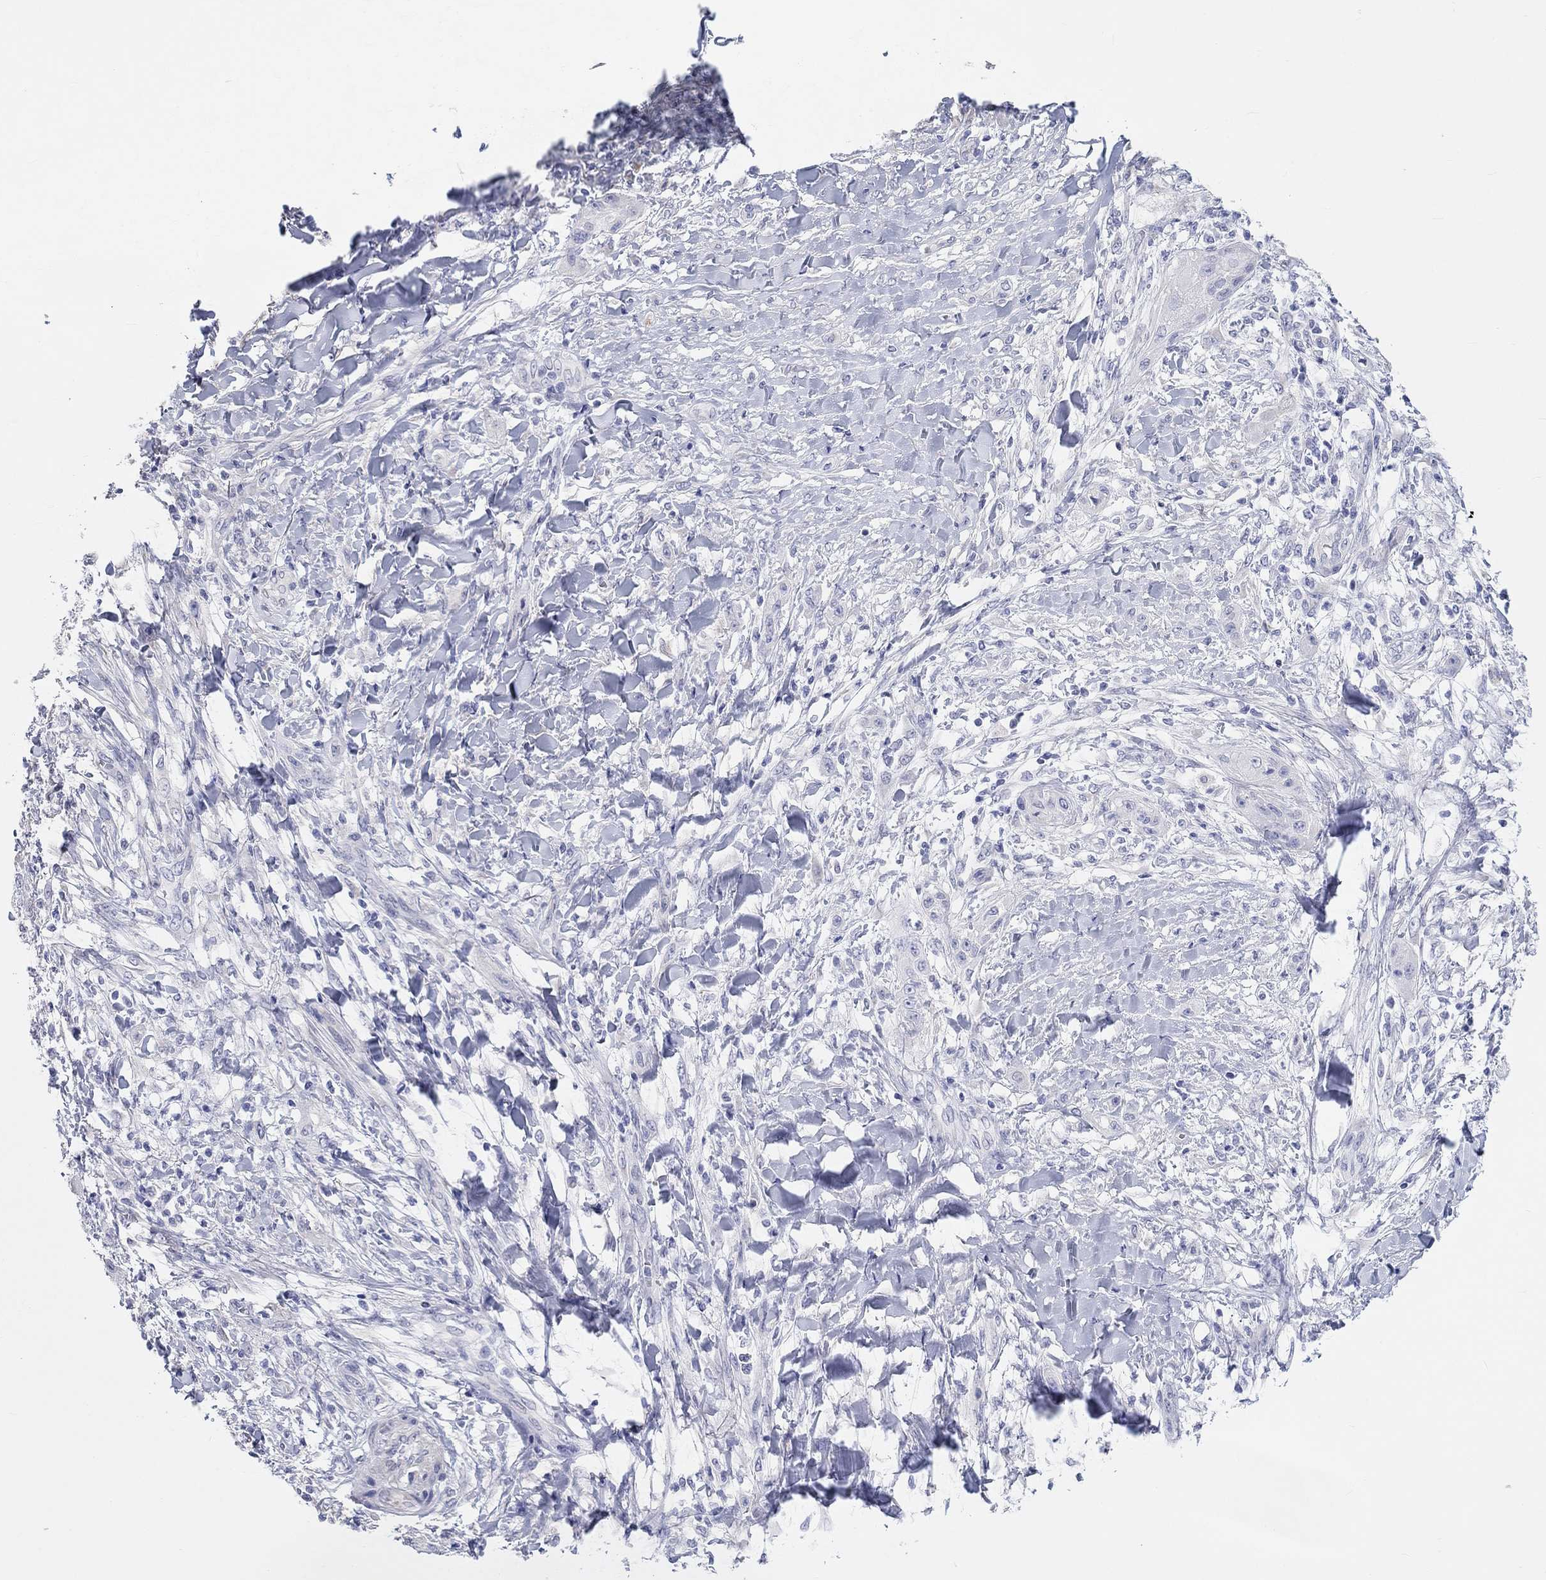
{"staining": {"intensity": "negative", "quantity": "none", "location": "none"}, "tissue": "skin cancer", "cell_type": "Tumor cells", "image_type": "cancer", "snomed": [{"axis": "morphology", "description": "Squamous cell carcinoma, NOS"}, {"axis": "topography", "description": "Skin"}], "caption": "An image of skin cancer (squamous cell carcinoma) stained for a protein demonstrates no brown staining in tumor cells.", "gene": "LRRC4C", "patient": {"sex": "male", "age": 62}}